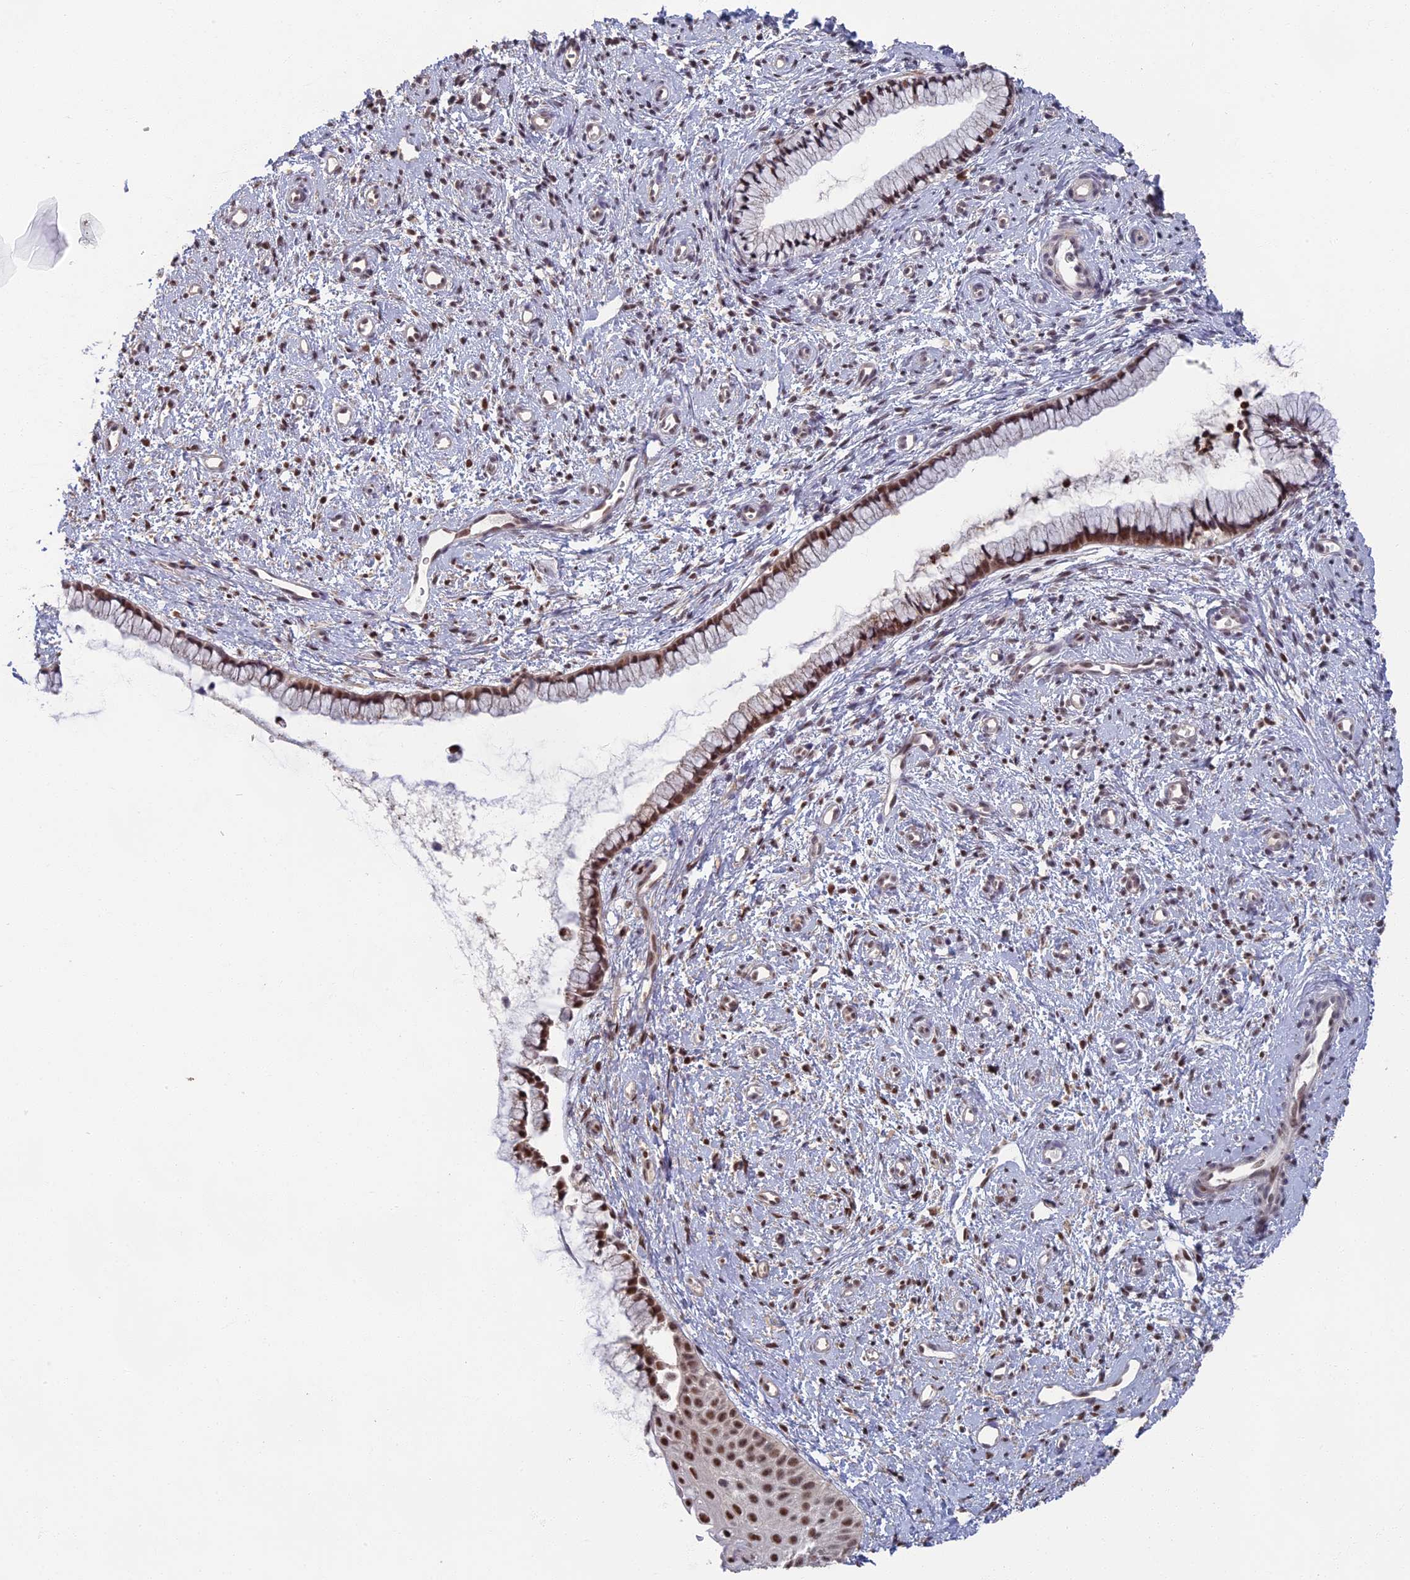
{"staining": {"intensity": "weak", "quantity": ">75%", "location": "cytoplasmic/membranous,nuclear"}, "tissue": "cervix", "cell_type": "Glandular cells", "image_type": "normal", "snomed": [{"axis": "morphology", "description": "Normal tissue, NOS"}, {"axis": "topography", "description": "Cervix"}], "caption": "Protein staining of normal cervix demonstrates weak cytoplasmic/membranous,nuclear positivity in about >75% of glandular cells.", "gene": "MORF4L1", "patient": {"sex": "female", "age": 57}}